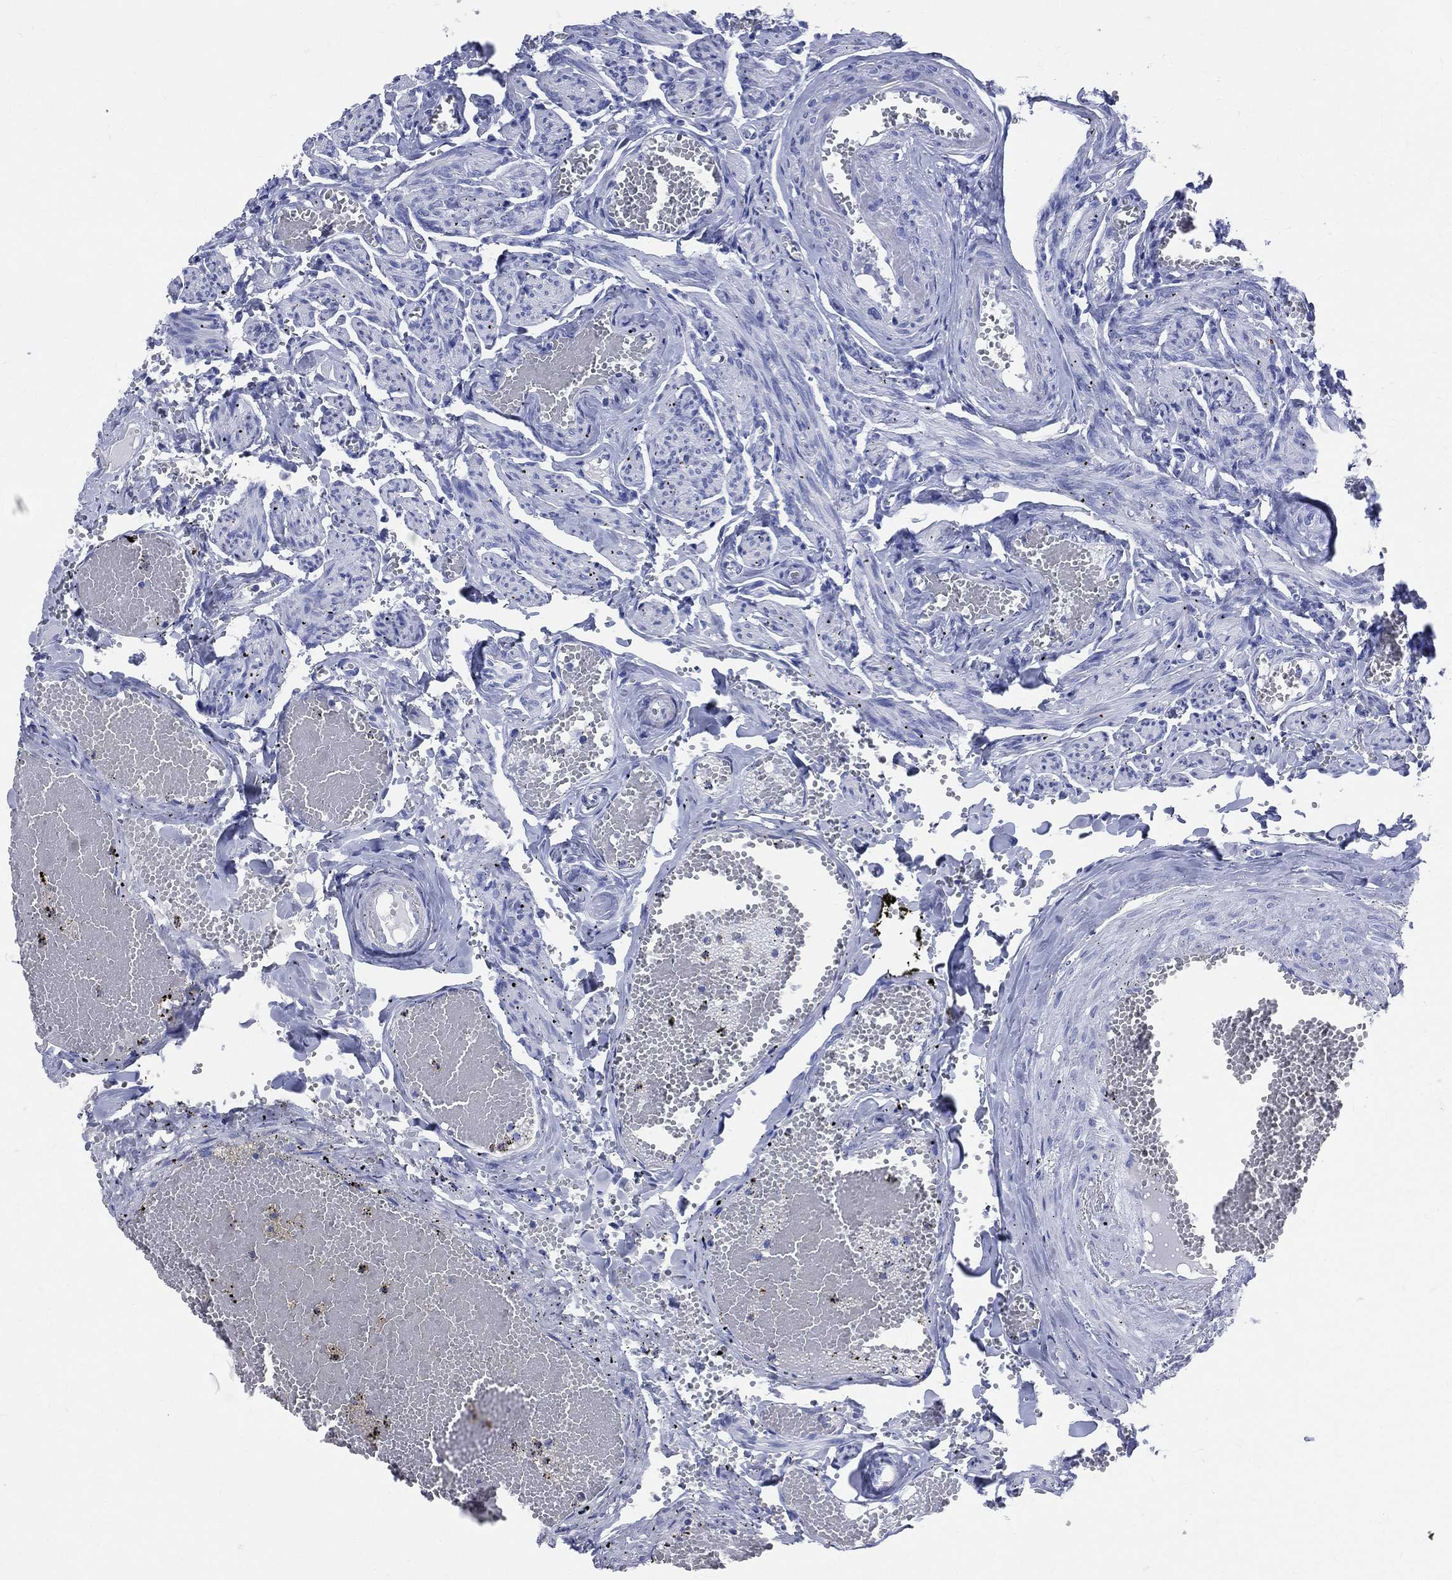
{"staining": {"intensity": "negative", "quantity": "none", "location": "none"}, "tissue": "fallopian tube", "cell_type": "Glandular cells", "image_type": "normal", "snomed": [{"axis": "morphology", "description": "Normal tissue, NOS"}, {"axis": "topography", "description": "Vascular tissue"}, {"axis": "topography", "description": "Fallopian tube"}], "caption": "DAB immunohistochemical staining of unremarkable human fallopian tube displays no significant expression in glandular cells.", "gene": "SYP", "patient": {"sex": "female", "age": 67}}